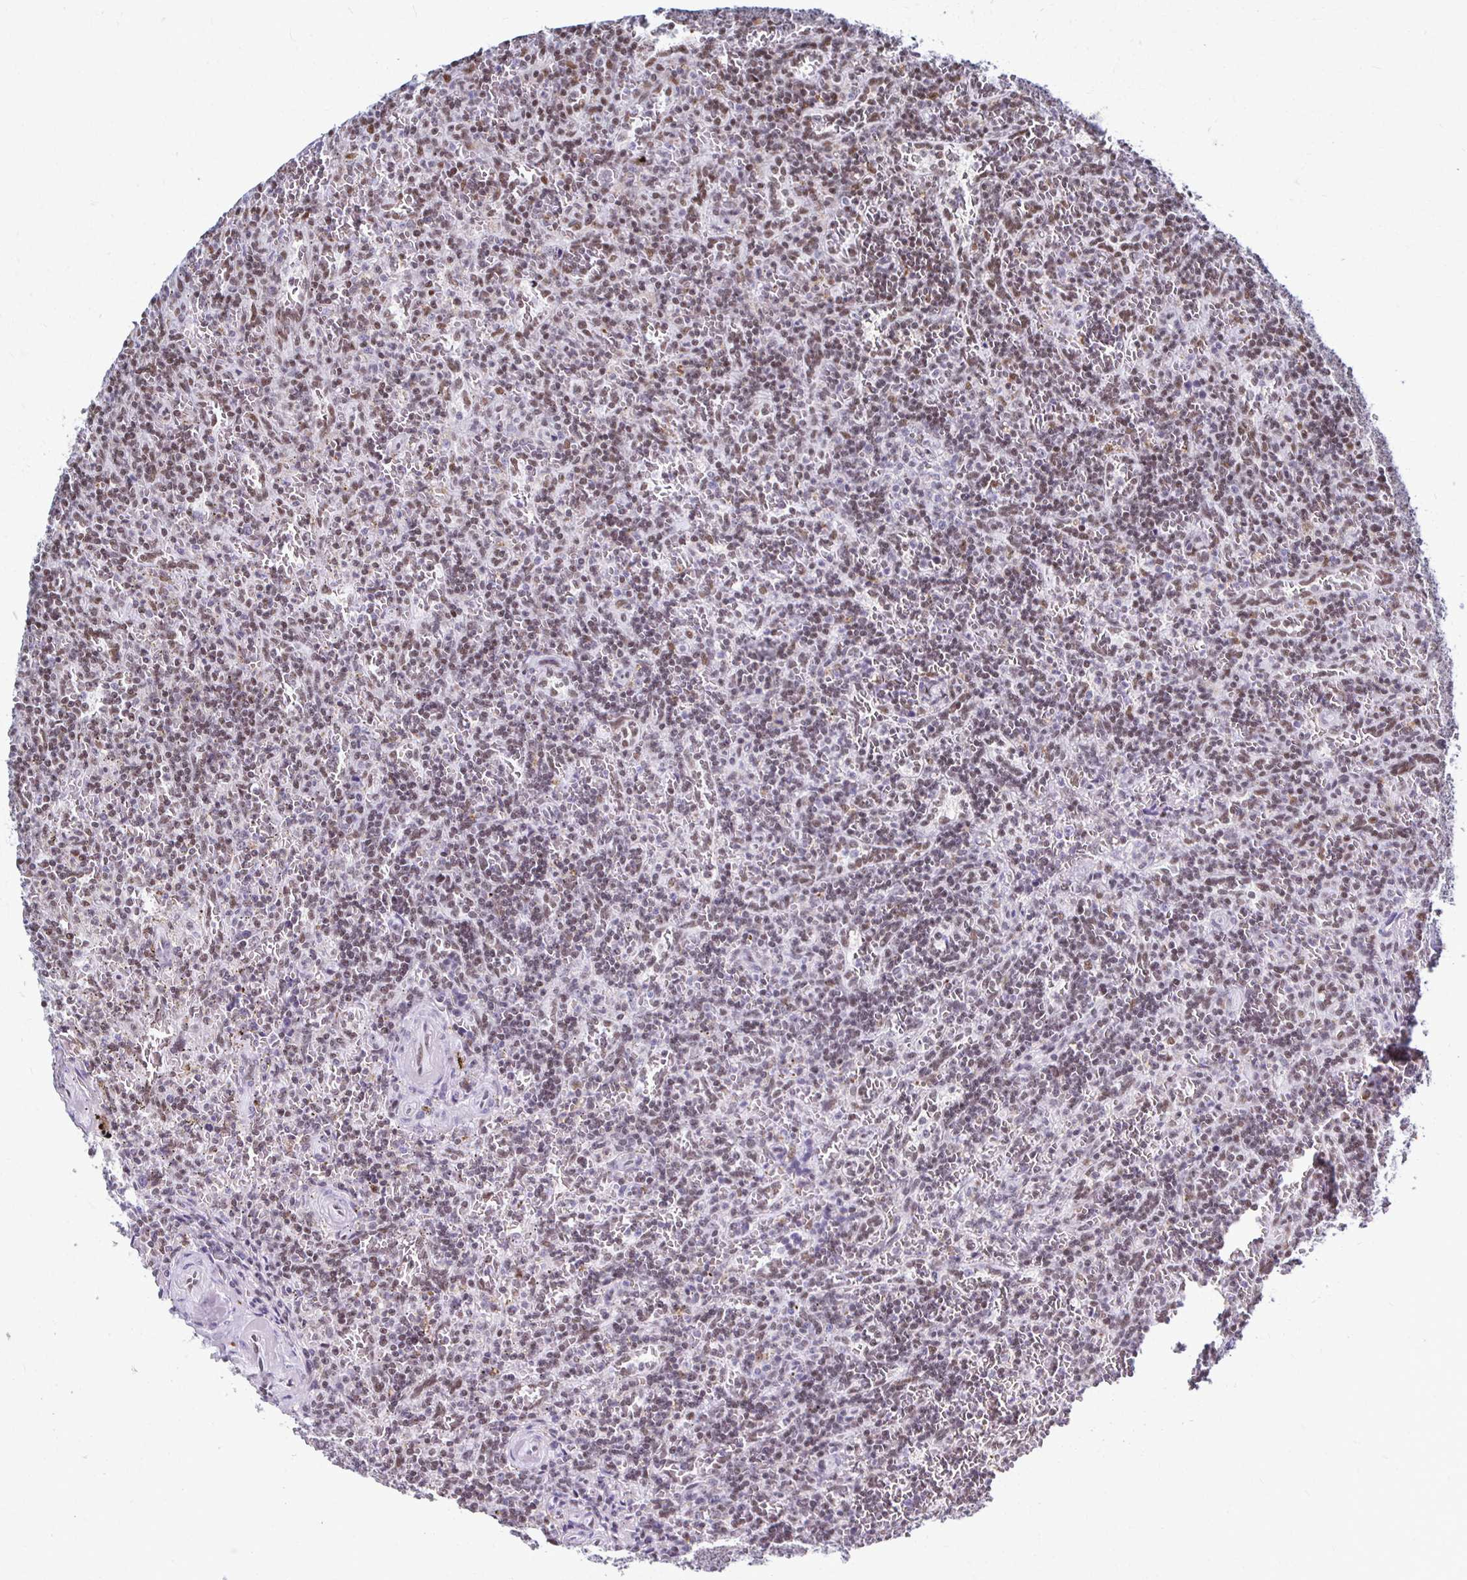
{"staining": {"intensity": "weak", "quantity": ">75%", "location": "nuclear"}, "tissue": "lymphoma", "cell_type": "Tumor cells", "image_type": "cancer", "snomed": [{"axis": "morphology", "description": "Malignant lymphoma, non-Hodgkin's type, Low grade"}, {"axis": "topography", "description": "Spleen"}], "caption": "Low-grade malignant lymphoma, non-Hodgkin's type stained for a protein shows weak nuclear positivity in tumor cells.", "gene": "IRF7", "patient": {"sex": "male", "age": 73}}